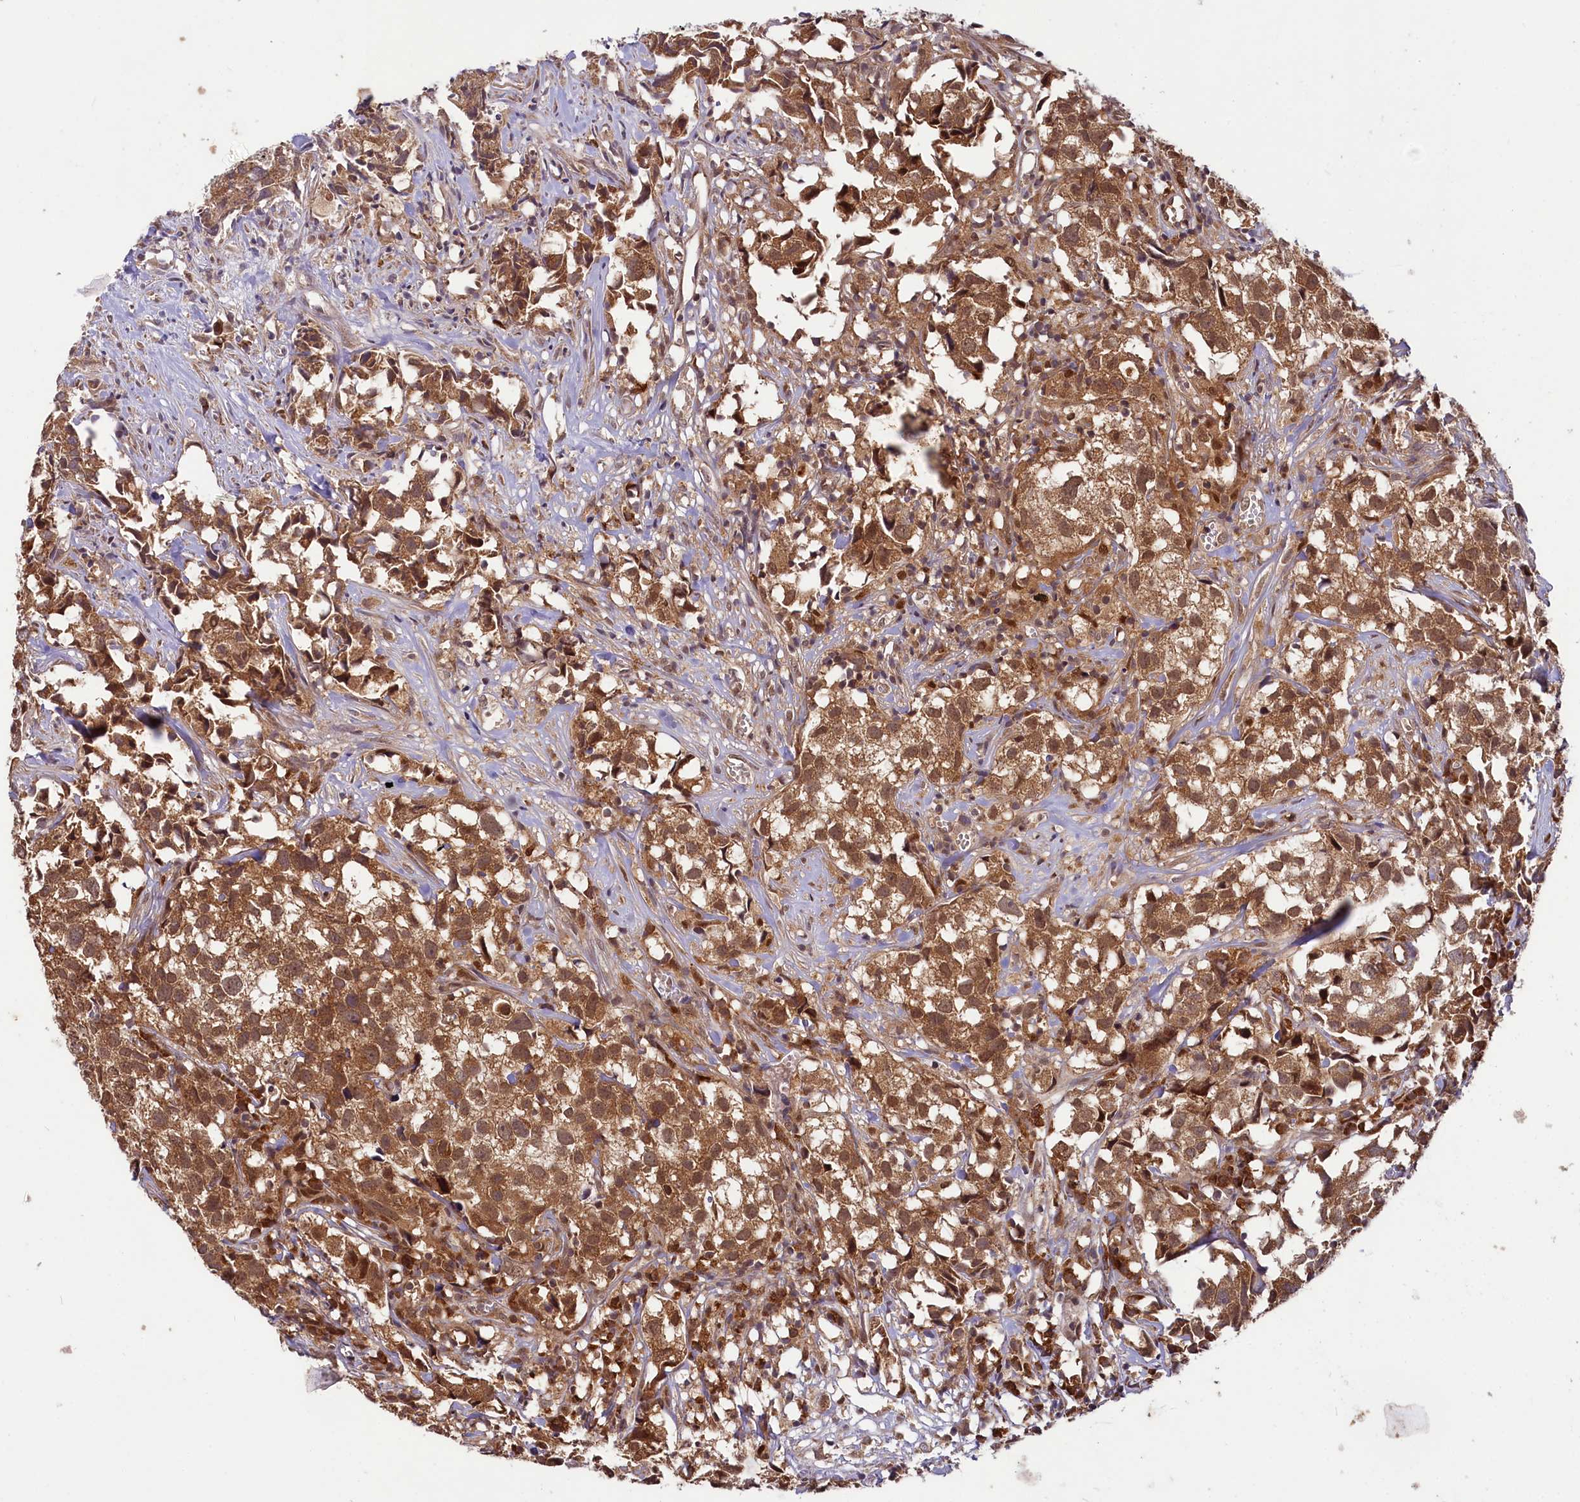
{"staining": {"intensity": "strong", "quantity": ">75%", "location": "cytoplasmic/membranous,nuclear"}, "tissue": "urothelial cancer", "cell_type": "Tumor cells", "image_type": "cancer", "snomed": [{"axis": "morphology", "description": "Urothelial carcinoma, High grade"}, {"axis": "topography", "description": "Urinary bladder"}], "caption": "Urothelial carcinoma (high-grade) stained for a protein demonstrates strong cytoplasmic/membranous and nuclear positivity in tumor cells.", "gene": "UBE3A", "patient": {"sex": "female", "age": 75}}